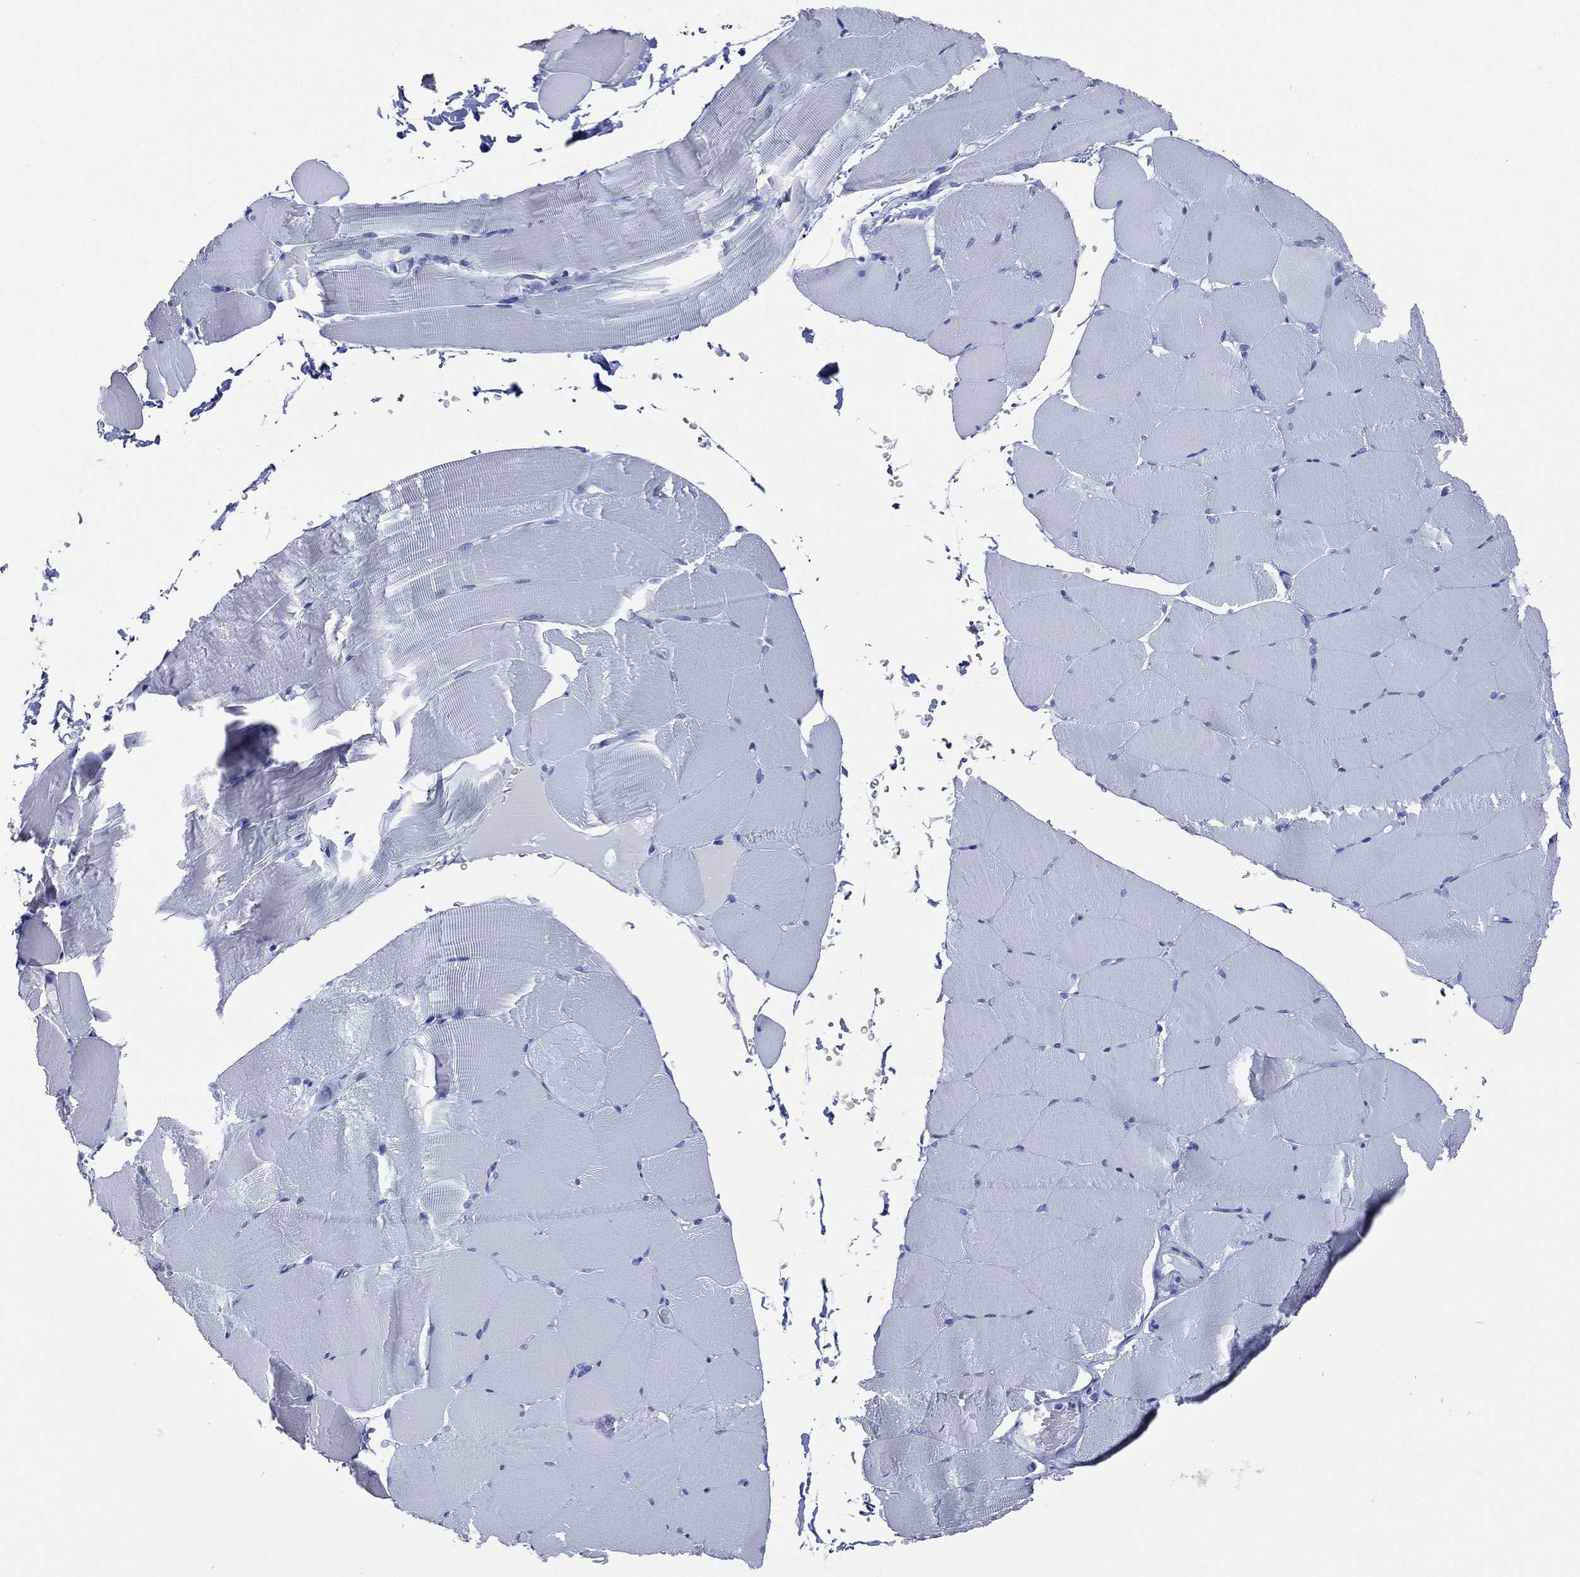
{"staining": {"intensity": "negative", "quantity": "none", "location": "none"}, "tissue": "skeletal muscle", "cell_type": "Myocytes", "image_type": "normal", "snomed": [{"axis": "morphology", "description": "Normal tissue, NOS"}, {"axis": "topography", "description": "Skeletal muscle"}], "caption": "Immunohistochemistry (IHC) of benign human skeletal muscle demonstrates no staining in myocytes.", "gene": "FMO1", "patient": {"sex": "female", "age": 37}}